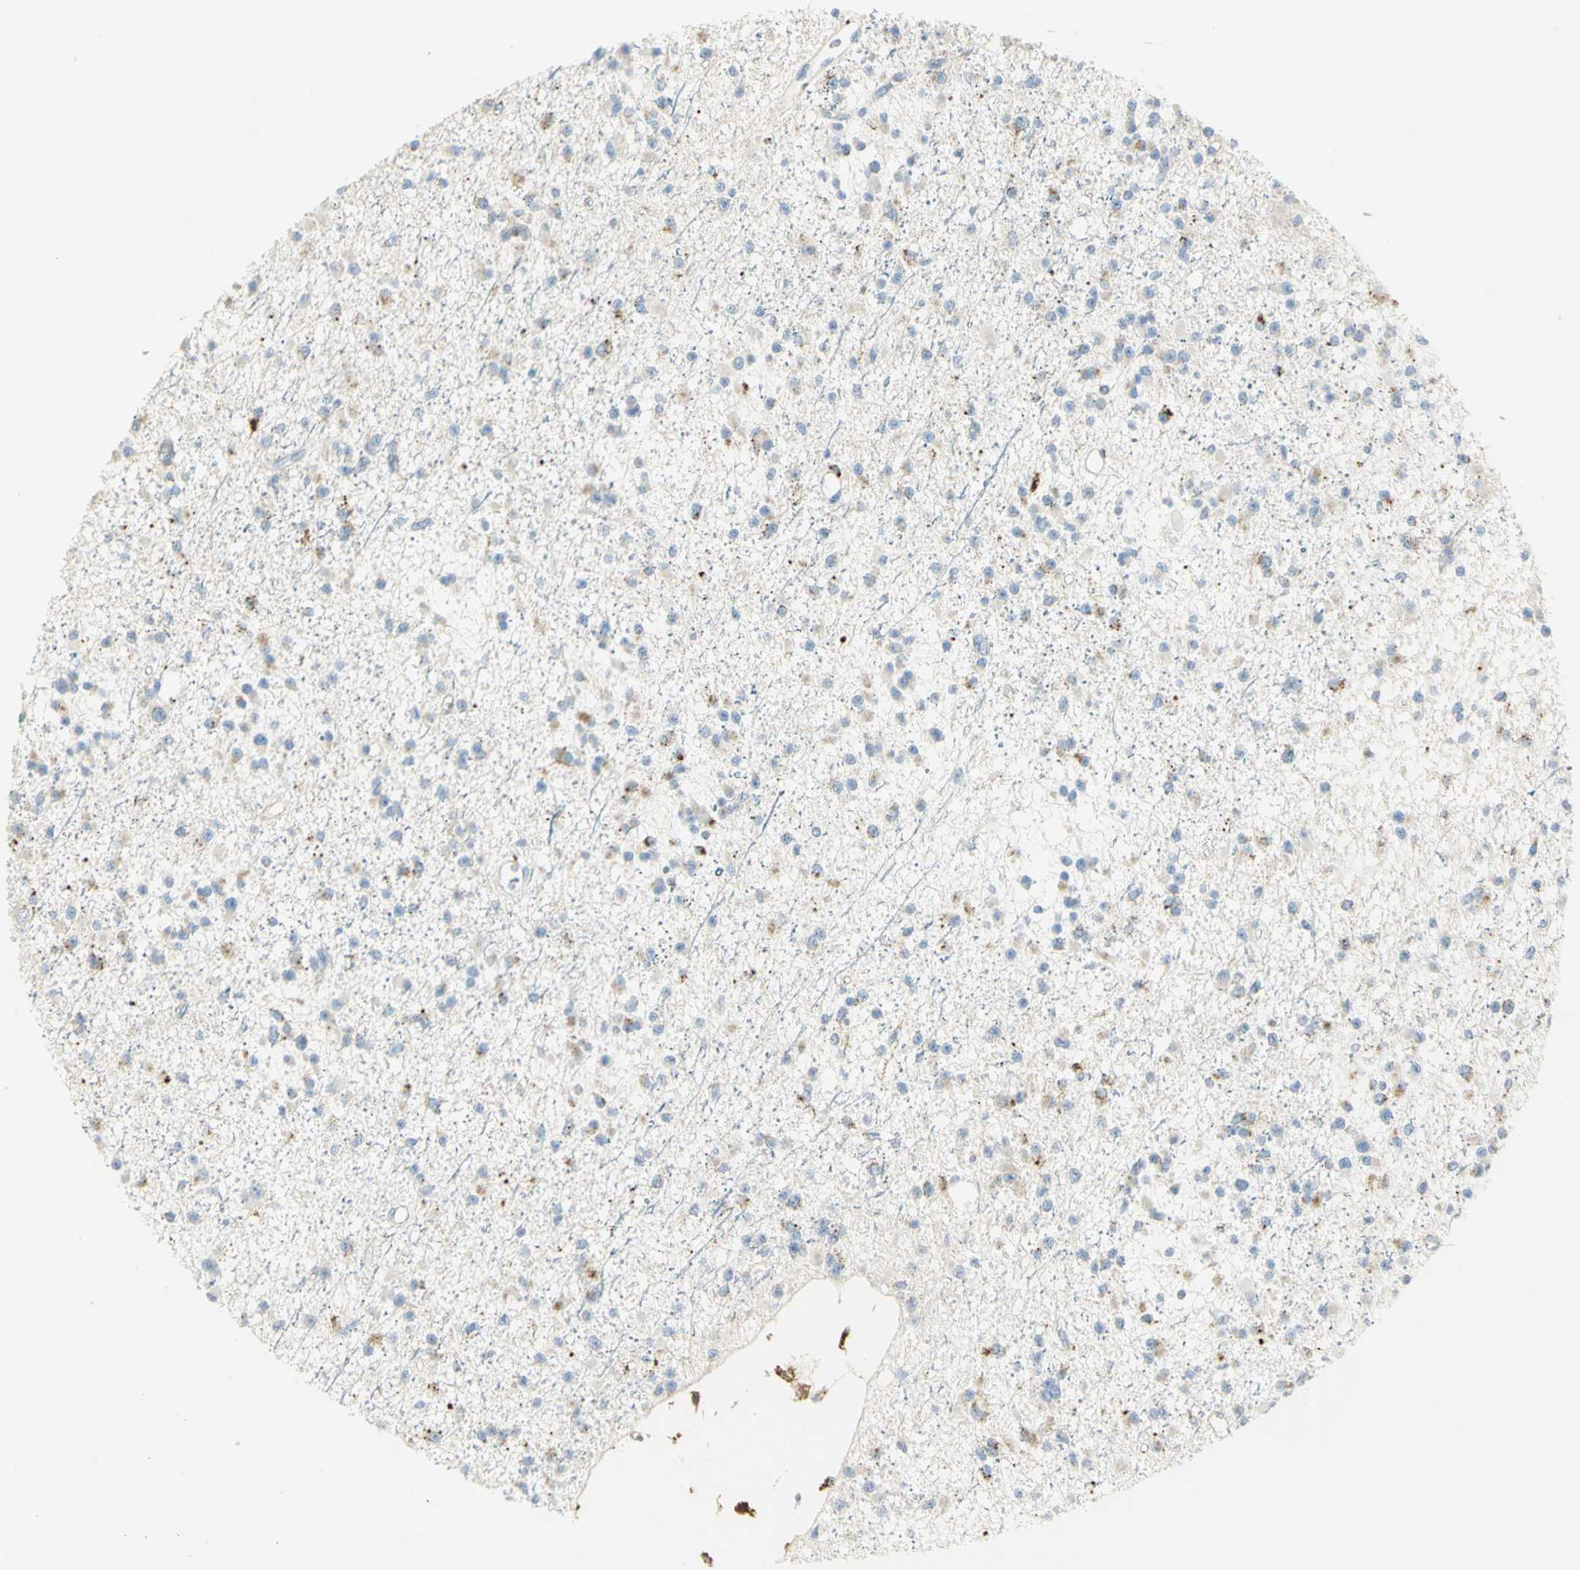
{"staining": {"intensity": "negative", "quantity": "none", "location": "none"}, "tissue": "glioma", "cell_type": "Tumor cells", "image_type": "cancer", "snomed": [{"axis": "morphology", "description": "Glioma, malignant, Low grade"}, {"axis": "topography", "description": "Brain"}], "caption": "Human glioma stained for a protein using IHC shows no positivity in tumor cells.", "gene": "ARSA", "patient": {"sex": "female", "age": 22}}